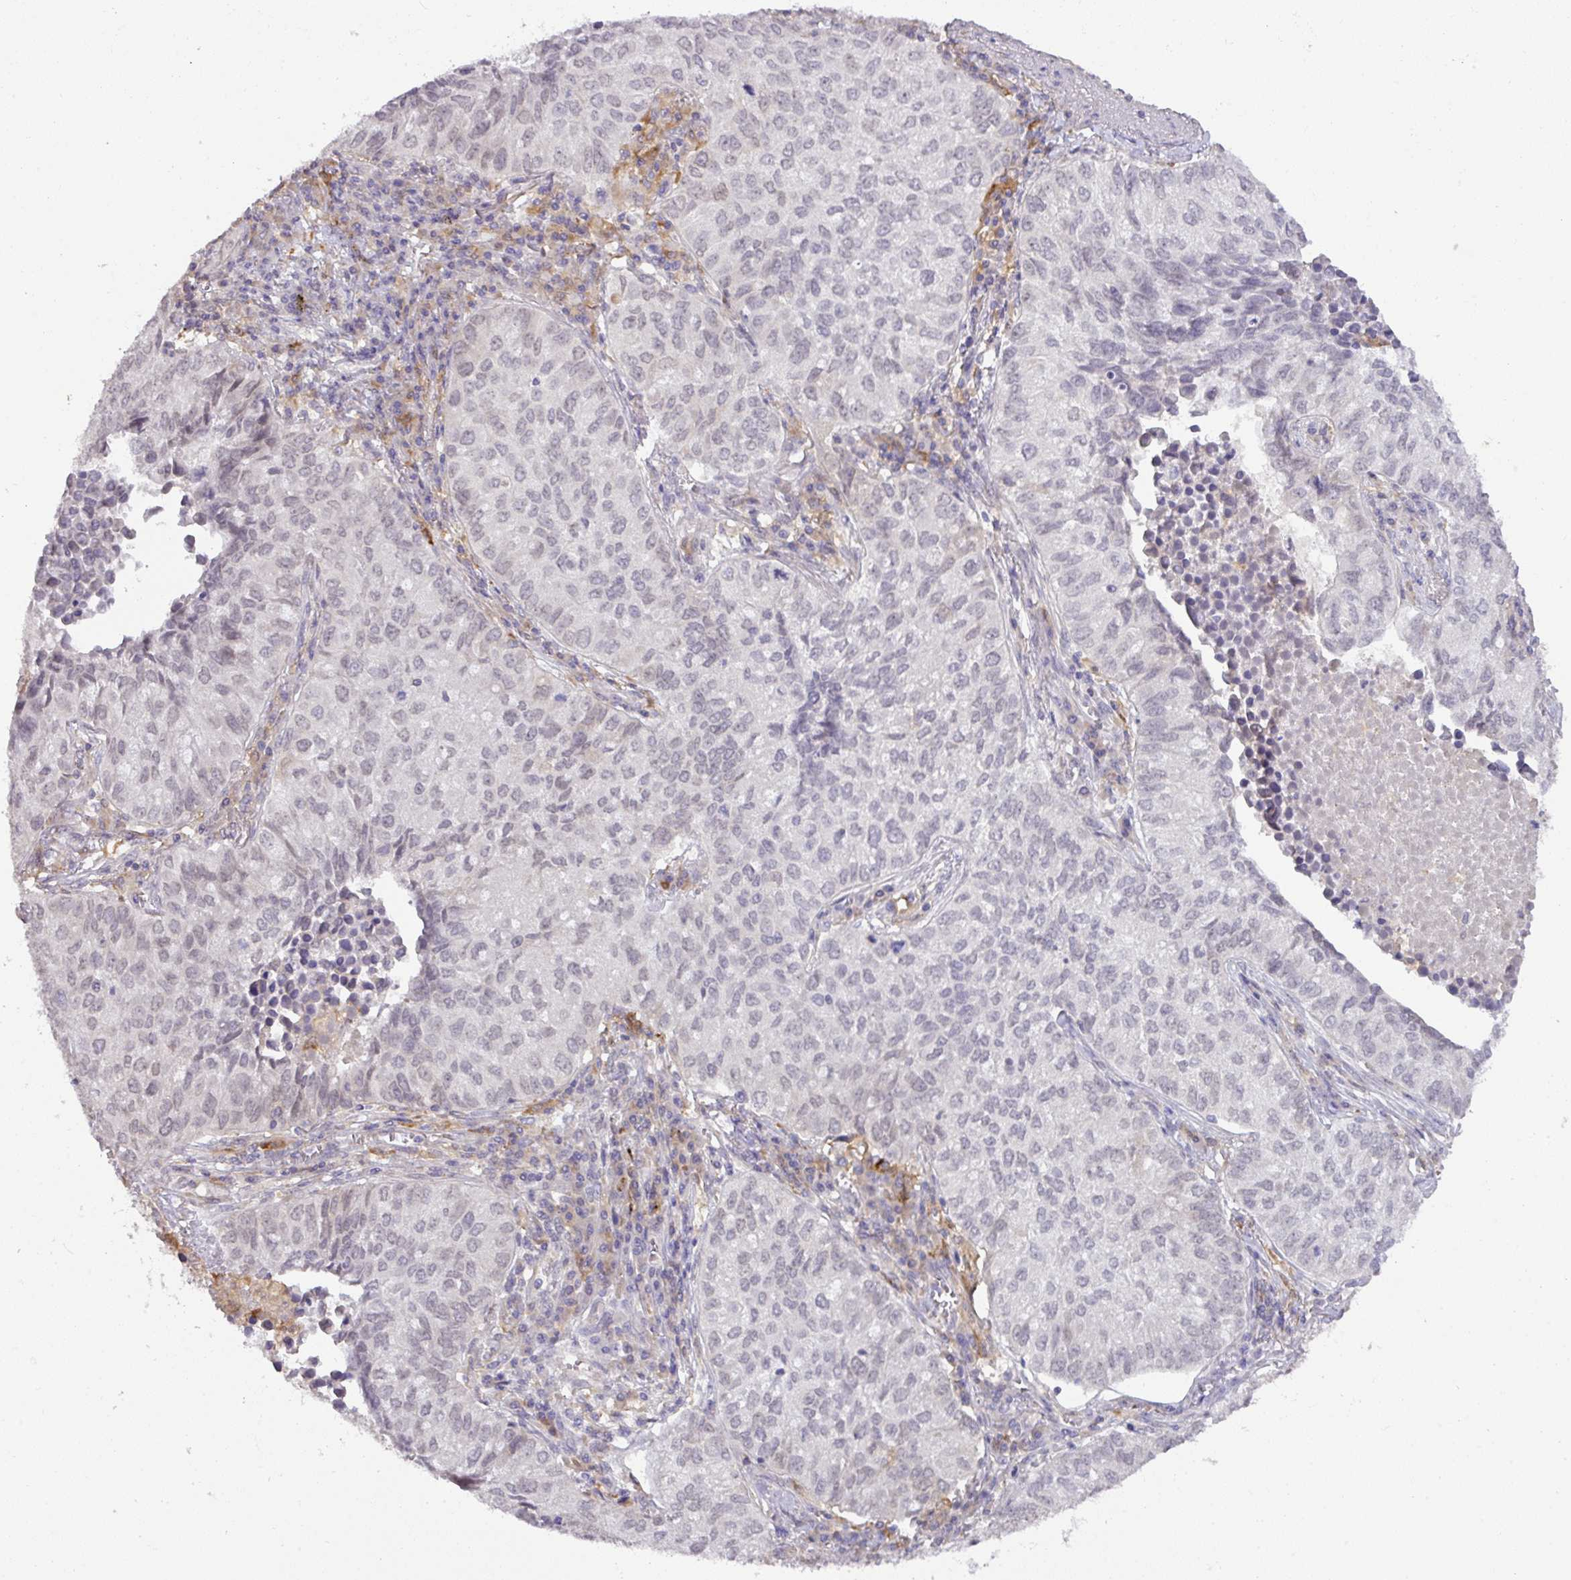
{"staining": {"intensity": "negative", "quantity": "none", "location": "none"}, "tissue": "lung cancer", "cell_type": "Tumor cells", "image_type": "cancer", "snomed": [{"axis": "morphology", "description": "Adenocarcinoma, NOS"}, {"axis": "topography", "description": "Lung"}], "caption": "Tumor cells show no significant expression in lung cancer. The staining is performed using DAB brown chromogen with nuclei counter-stained in using hematoxylin.", "gene": "GCNT7", "patient": {"sex": "female", "age": 50}}